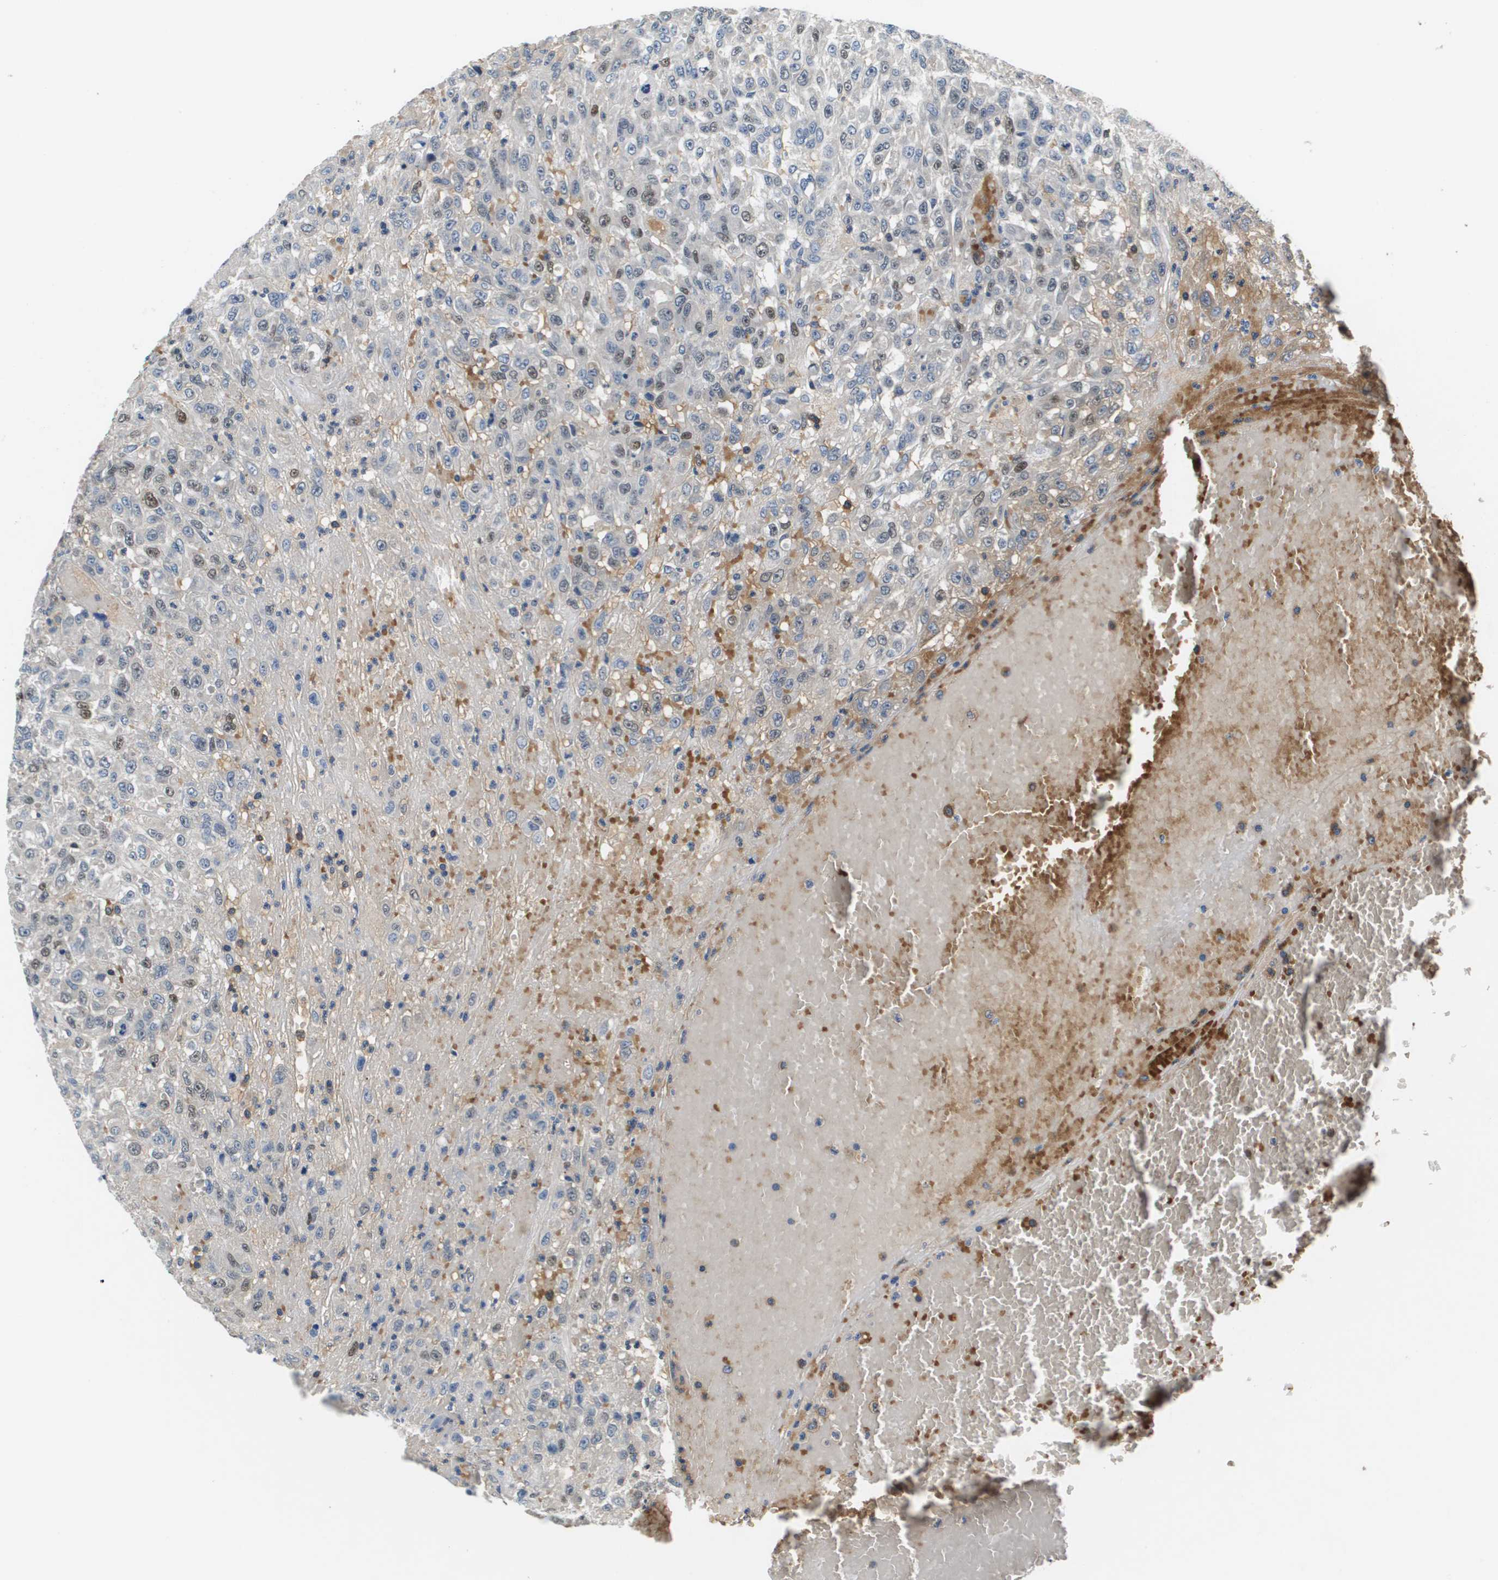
{"staining": {"intensity": "negative", "quantity": "none", "location": "none"}, "tissue": "urothelial cancer", "cell_type": "Tumor cells", "image_type": "cancer", "snomed": [{"axis": "morphology", "description": "Urothelial carcinoma, High grade"}, {"axis": "topography", "description": "Urinary bladder"}], "caption": "High magnification brightfield microscopy of urothelial cancer stained with DAB (brown) and counterstained with hematoxylin (blue): tumor cells show no significant positivity.", "gene": "KCNQ5", "patient": {"sex": "male", "age": 46}}